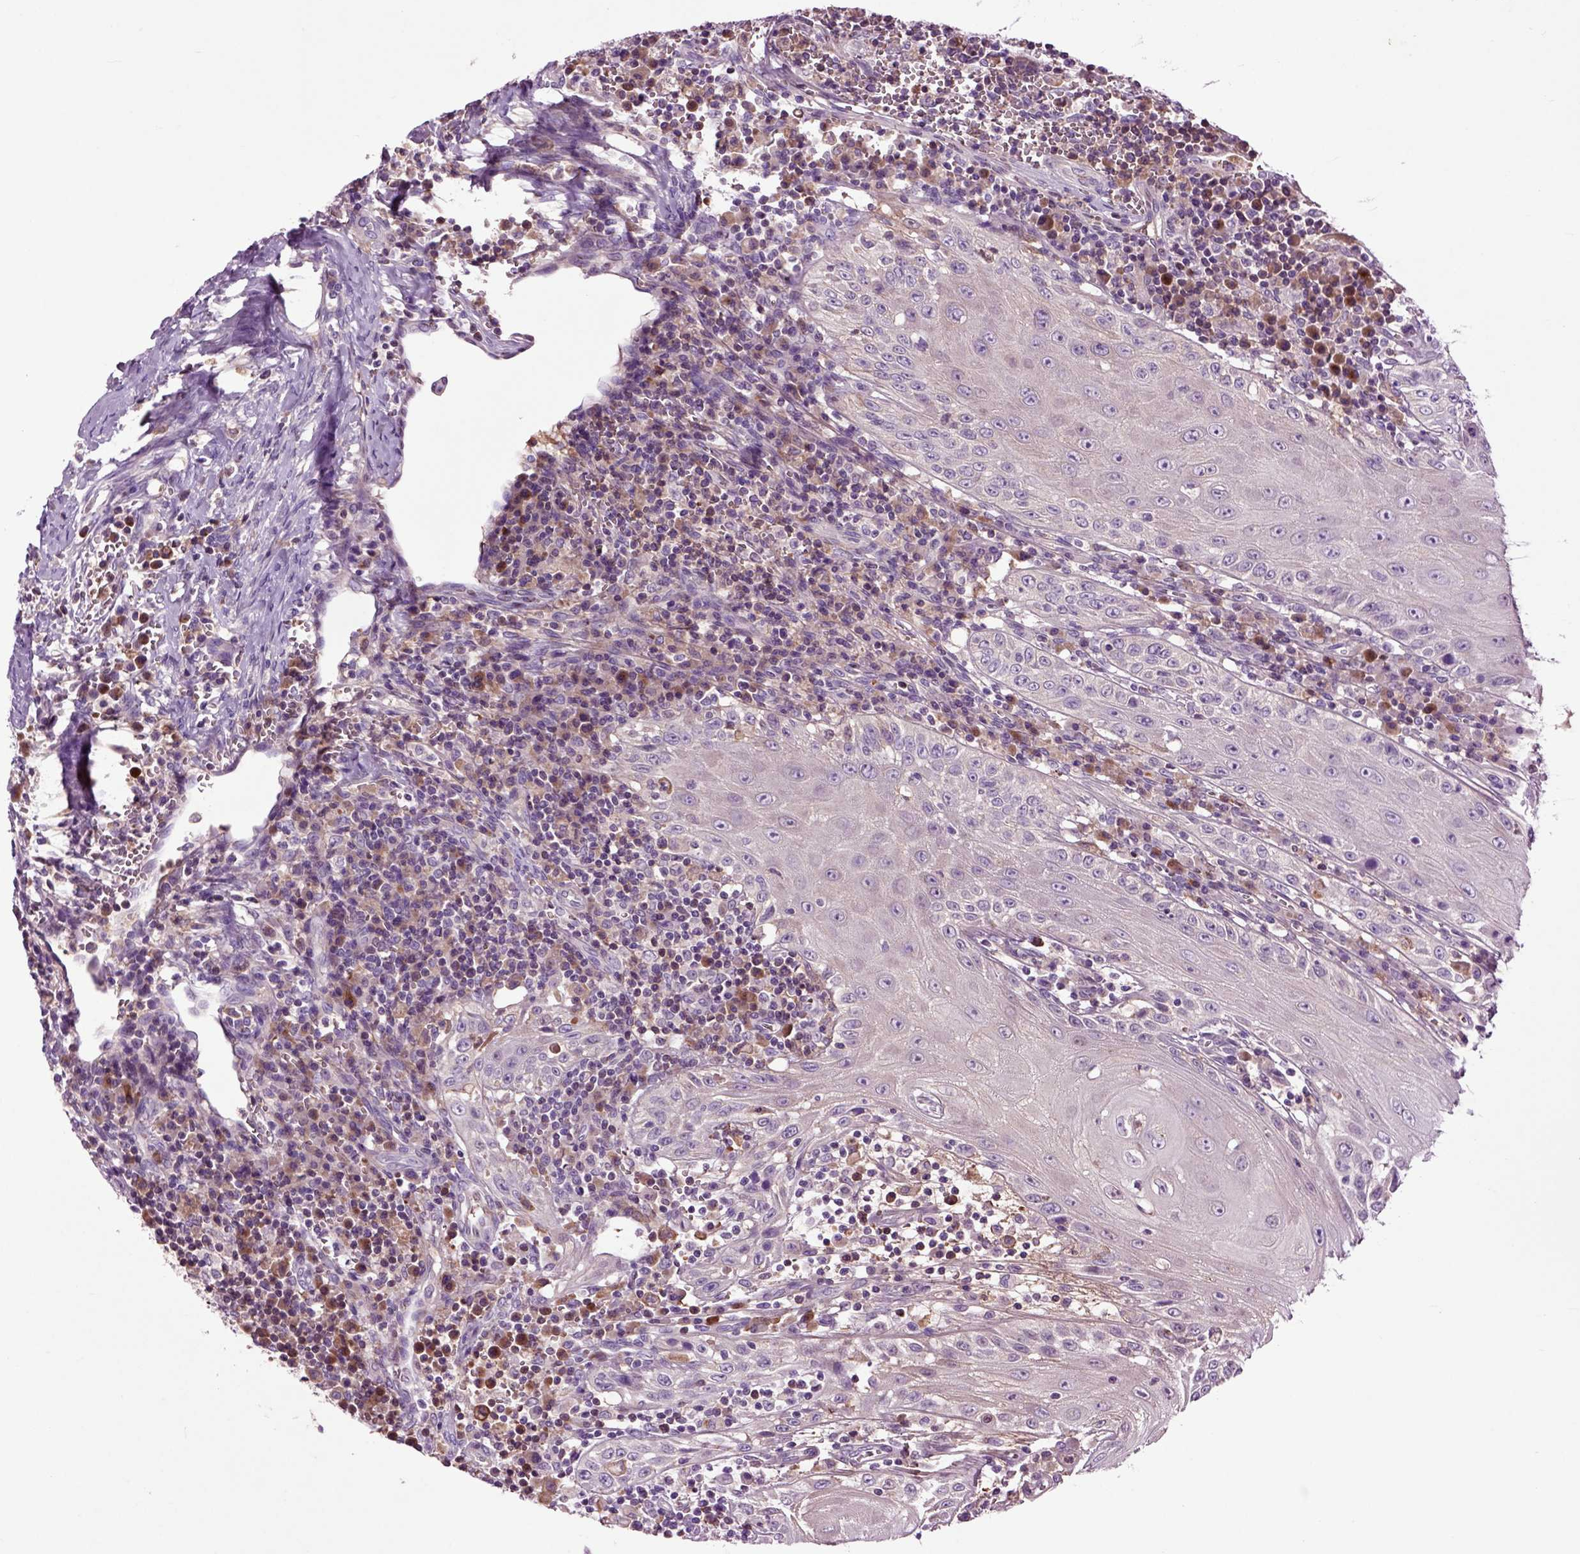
{"staining": {"intensity": "negative", "quantity": "none", "location": "none"}, "tissue": "head and neck cancer", "cell_type": "Tumor cells", "image_type": "cancer", "snomed": [{"axis": "morphology", "description": "Squamous cell carcinoma, NOS"}, {"axis": "topography", "description": "Oral tissue"}, {"axis": "topography", "description": "Head-Neck"}], "caption": "The micrograph demonstrates no significant expression in tumor cells of head and neck cancer.", "gene": "SPON1", "patient": {"sex": "male", "age": 58}}